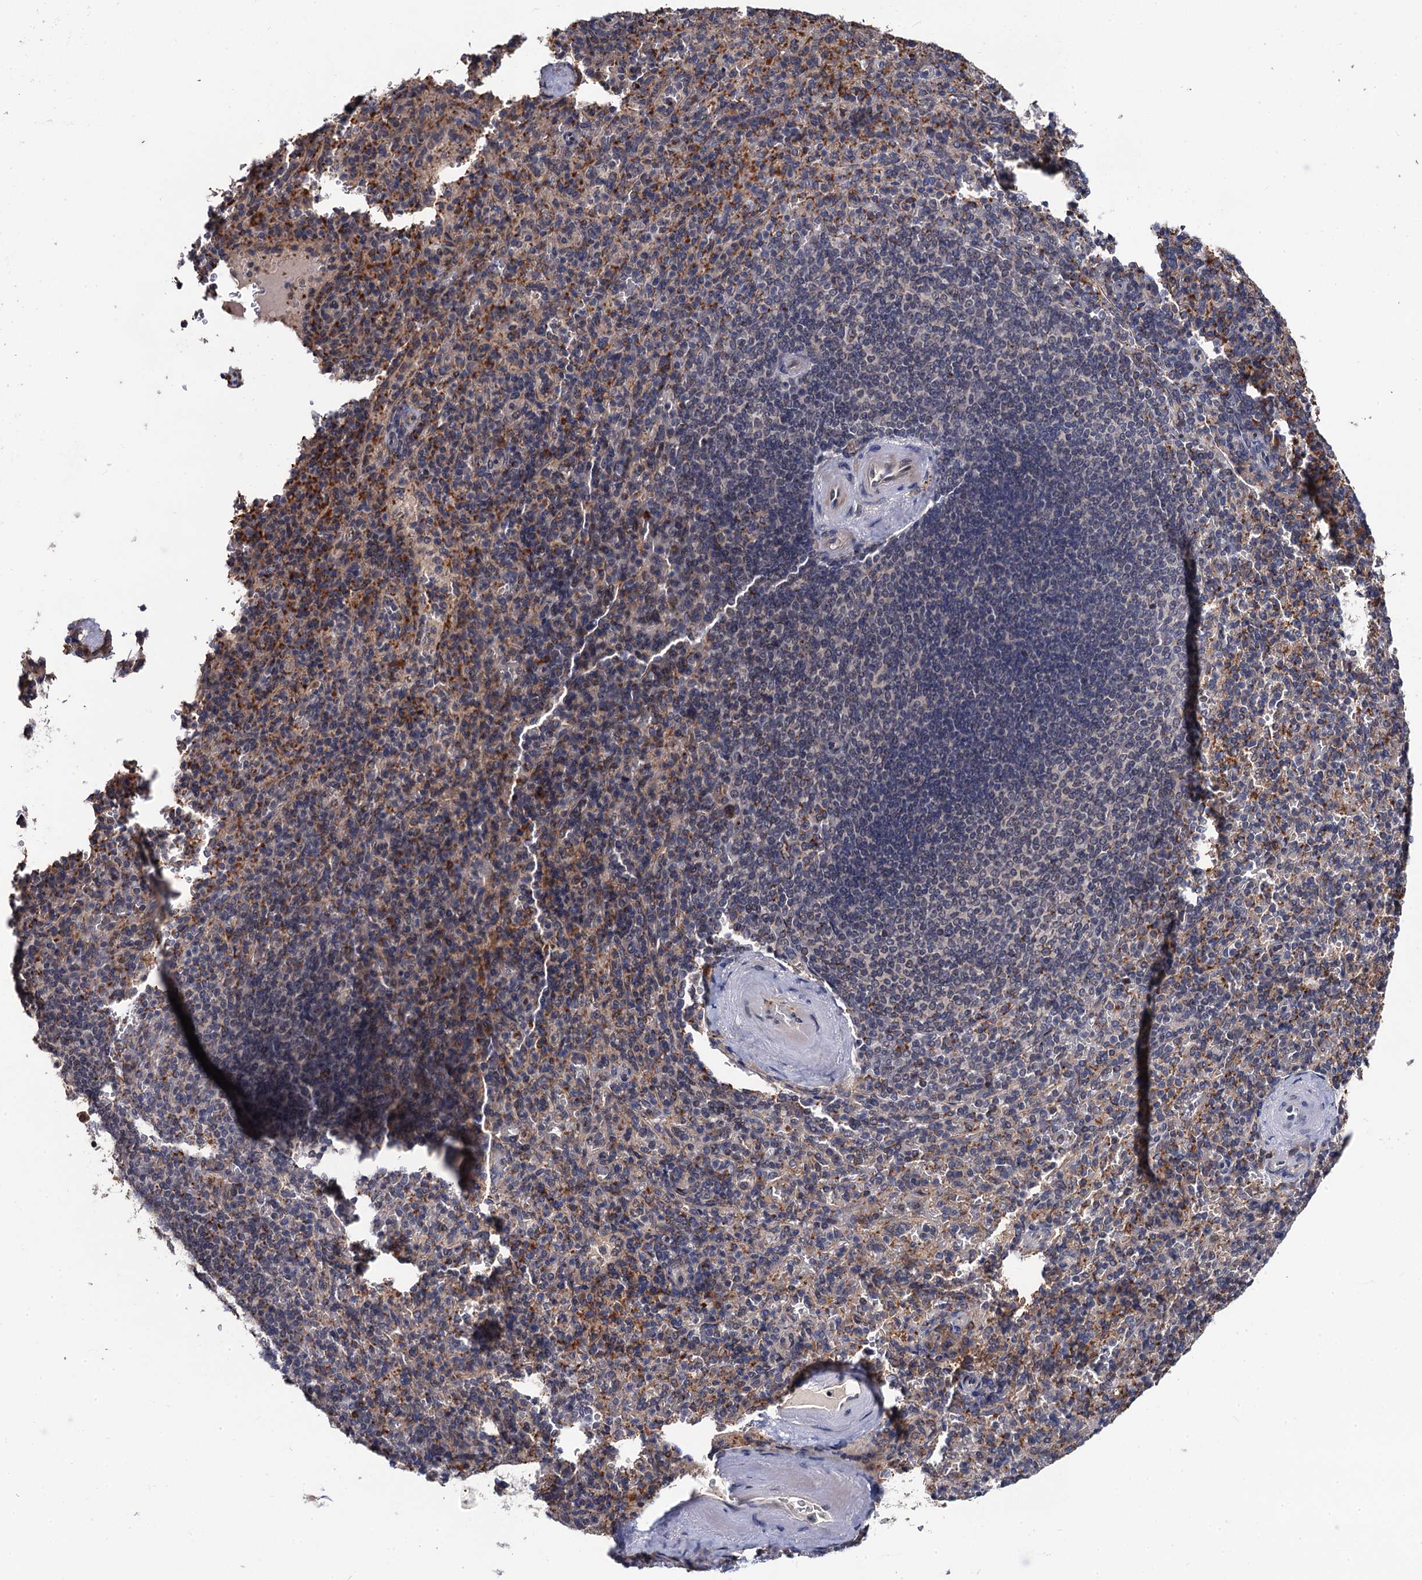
{"staining": {"intensity": "moderate", "quantity": "<25%", "location": "cytoplasmic/membranous"}, "tissue": "spleen", "cell_type": "Cells in red pulp", "image_type": "normal", "snomed": [{"axis": "morphology", "description": "Normal tissue, NOS"}, {"axis": "topography", "description": "Spleen"}], "caption": "A histopathology image of human spleen stained for a protein demonstrates moderate cytoplasmic/membranous brown staining in cells in red pulp.", "gene": "LRRC63", "patient": {"sex": "male", "age": 82}}